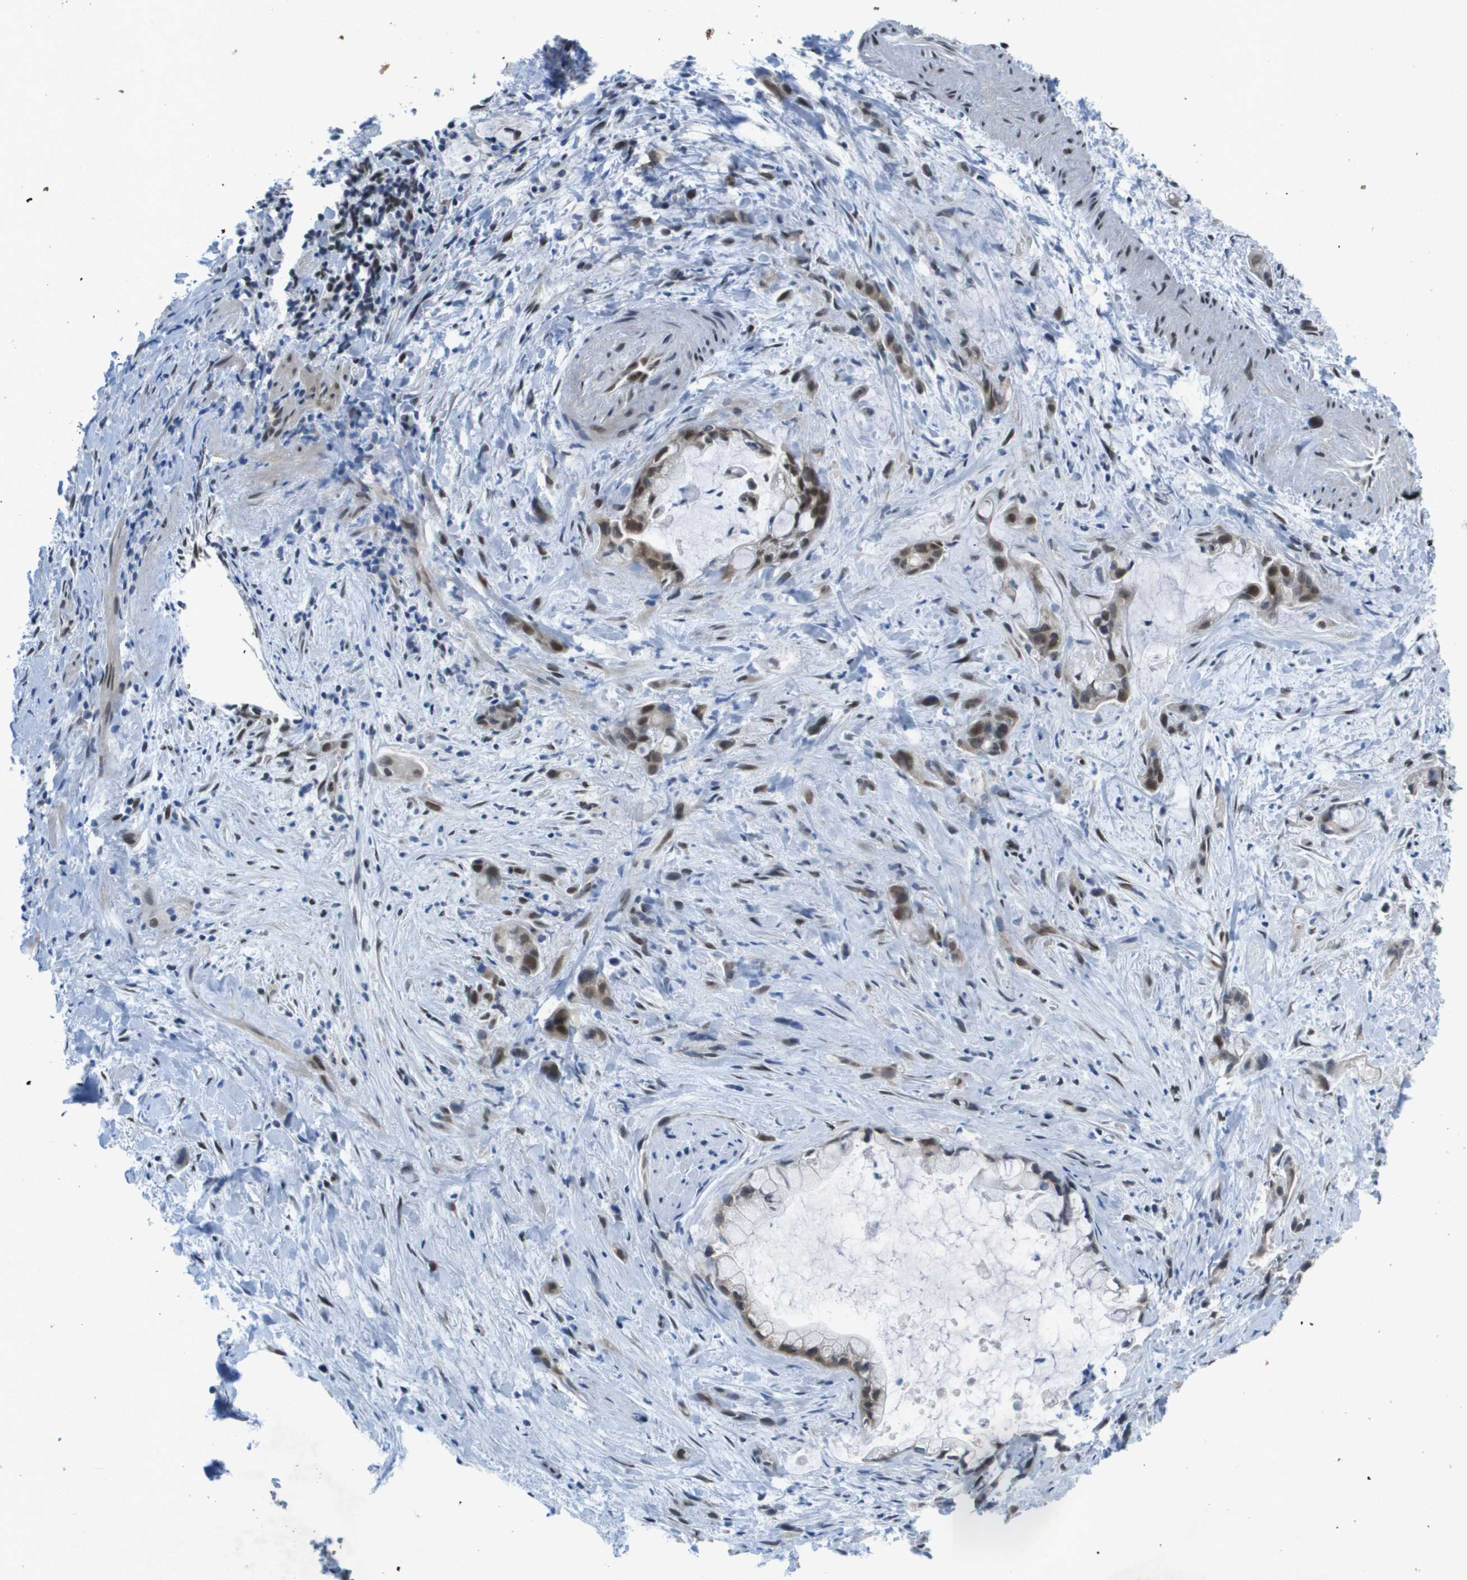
{"staining": {"intensity": "moderate", "quantity": ">75%", "location": "nuclear"}, "tissue": "liver cancer", "cell_type": "Tumor cells", "image_type": "cancer", "snomed": [{"axis": "morphology", "description": "Cholangiocarcinoma"}, {"axis": "topography", "description": "Liver"}], "caption": "This photomicrograph demonstrates immunohistochemistry staining of liver cancer, with medium moderate nuclear expression in approximately >75% of tumor cells.", "gene": "ARID1B", "patient": {"sex": "female", "age": 72}}